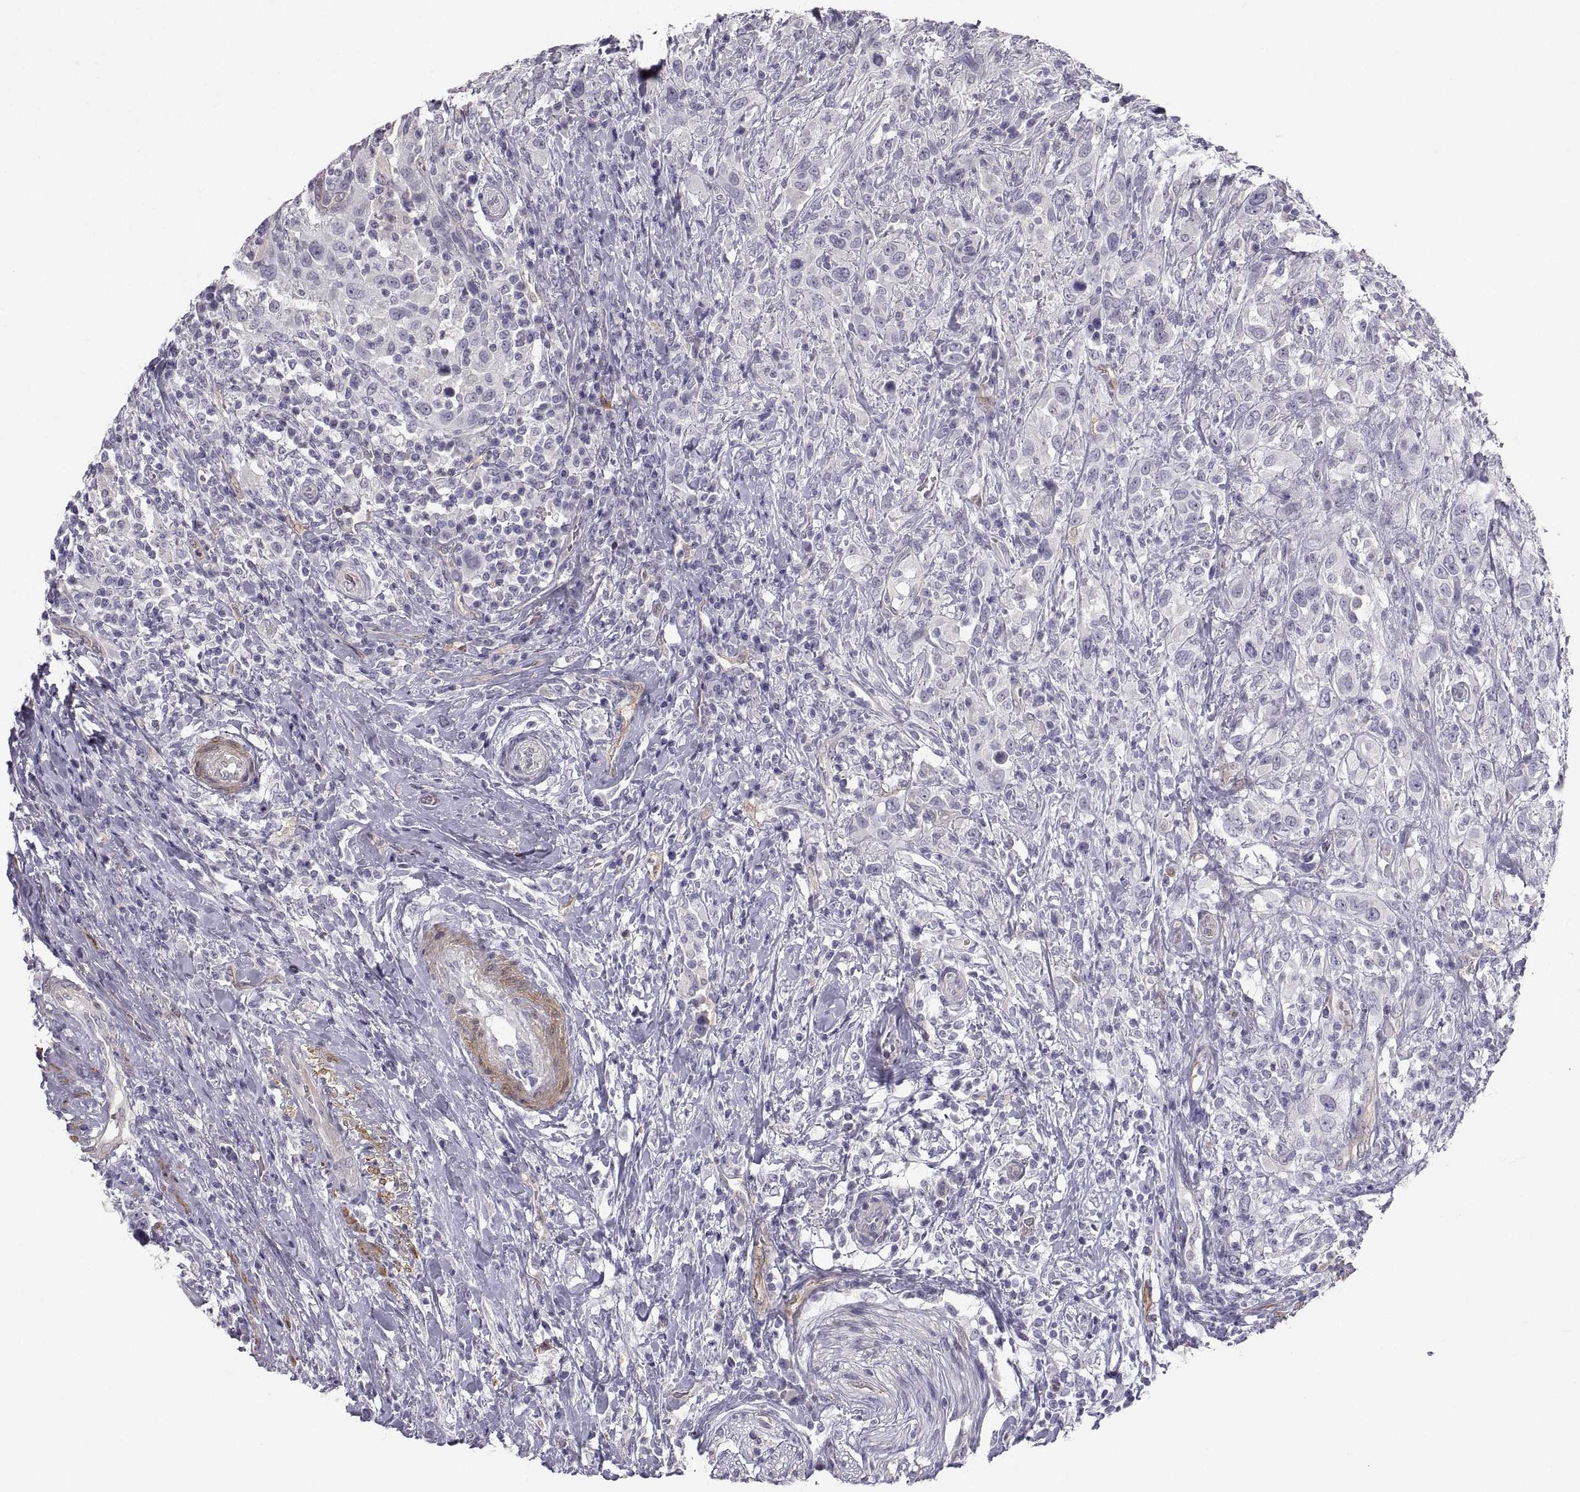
{"staining": {"intensity": "negative", "quantity": "none", "location": "none"}, "tissue": "urothelial cancer", "cell_type": "Tumor cells", "image_type": "cancer", "snomed": [{"axis": "morphology", "description": "Urothelial carcinoma, NOS"}, {"axis": "morphology", "description": "Urothelial carcinoma, High grade"}, {"axis": "topography", "description": "Urinary bladder"}], "caption": "Immunohistochemical staining of transitional cell carcinoma exhibits no significant staining in tumor cells. (DAB (3,3'-diaminobenzidine) immunohistochemistry (IHC) with hematoxylin counter stain).", "gene": "PGM5", "patient": {"sex": "female", "age": 64}}